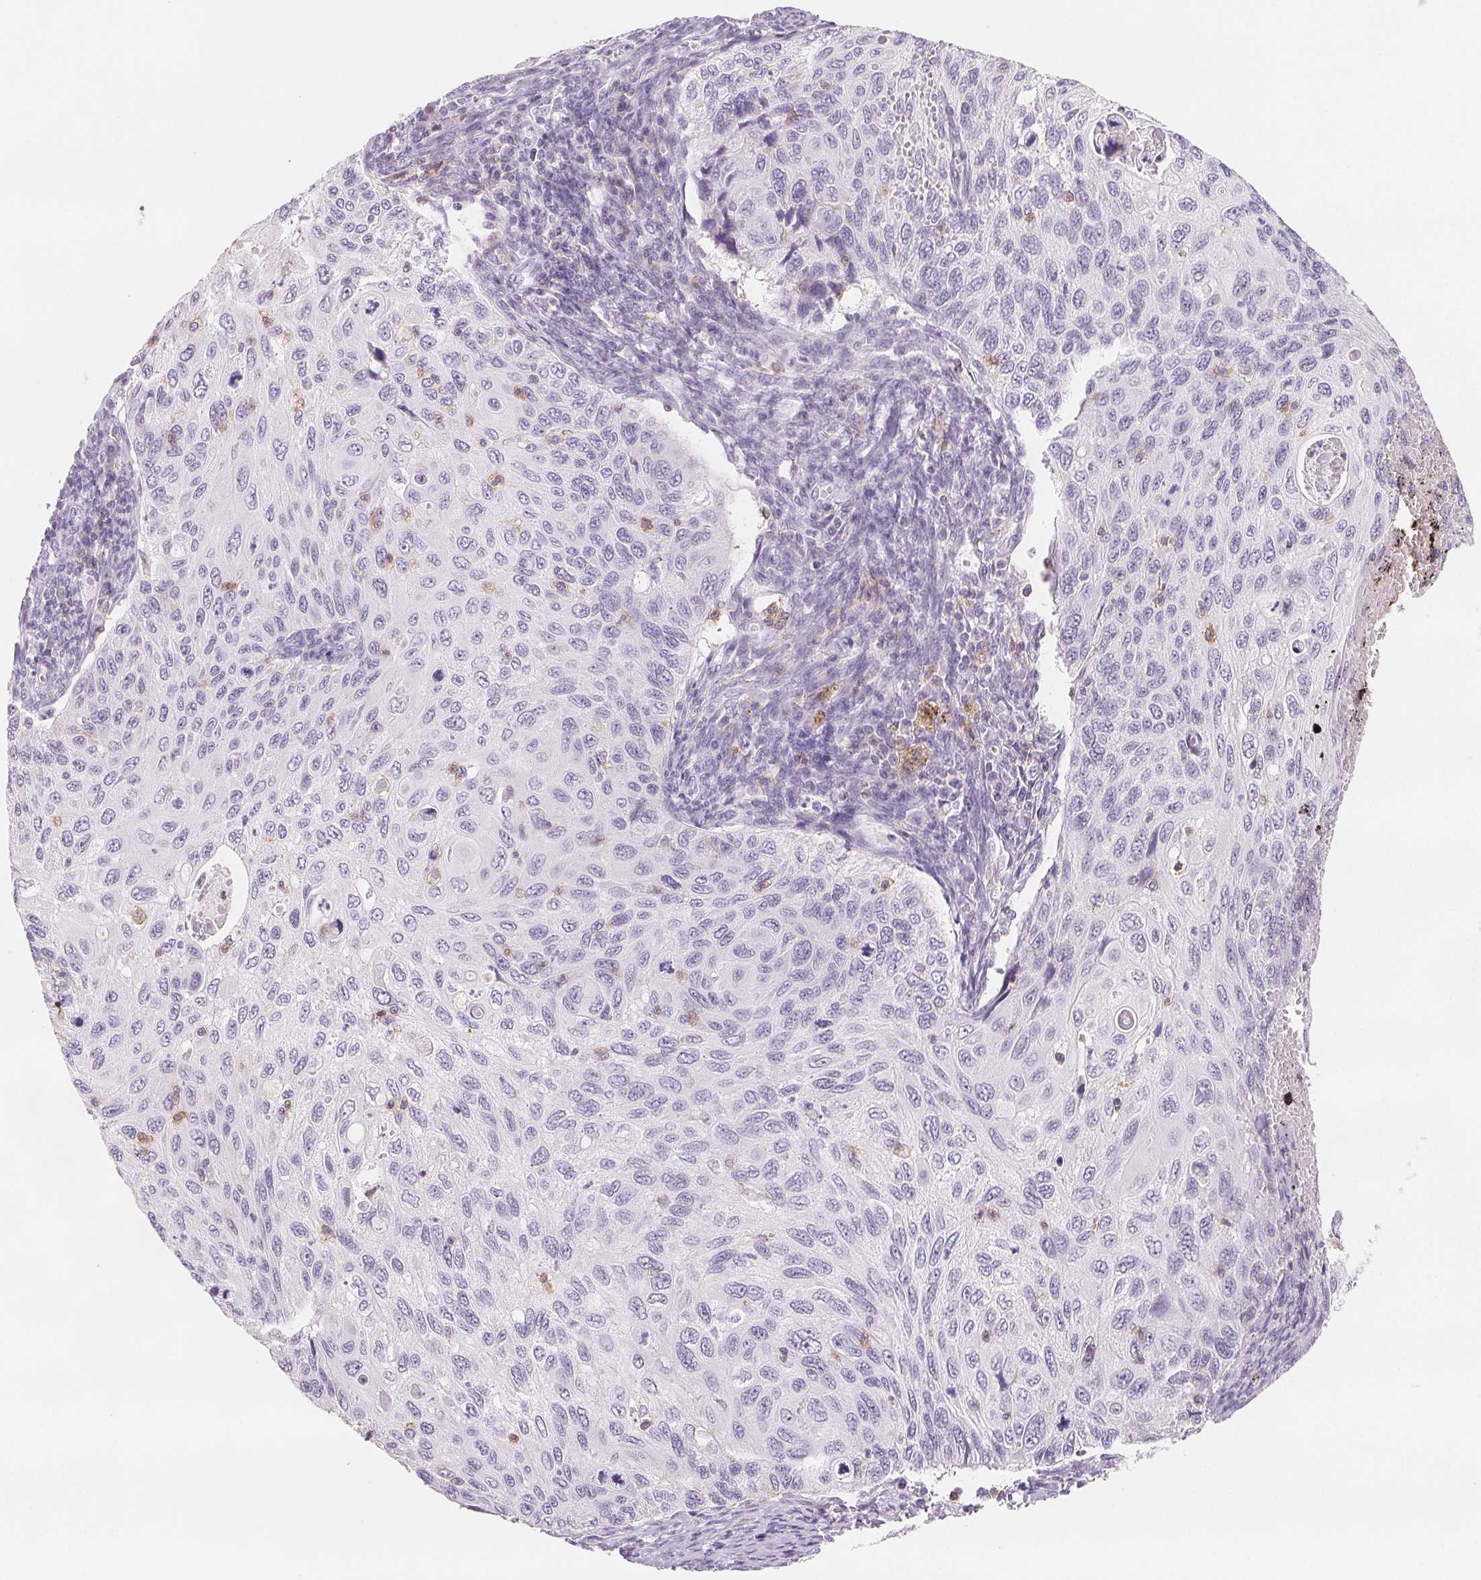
{"staining": {"intensity": "negative", "quantity": "none", "location": "none"}, "tissue": "cervical cancer", "cell_type": "Tumor cells", "image_type": "cancer", "snomed": [{"axis": "morphology", "description": "Squamous cell carcinoma, NOS"}, {"axis": "topography", "description": "Cervix"}], "caption": "Tumor cells show no significant protein positivity in squamous cell carcinoma (cervical).", "gene": "CD69", "patient": {"sex": "female", "age": 70}}